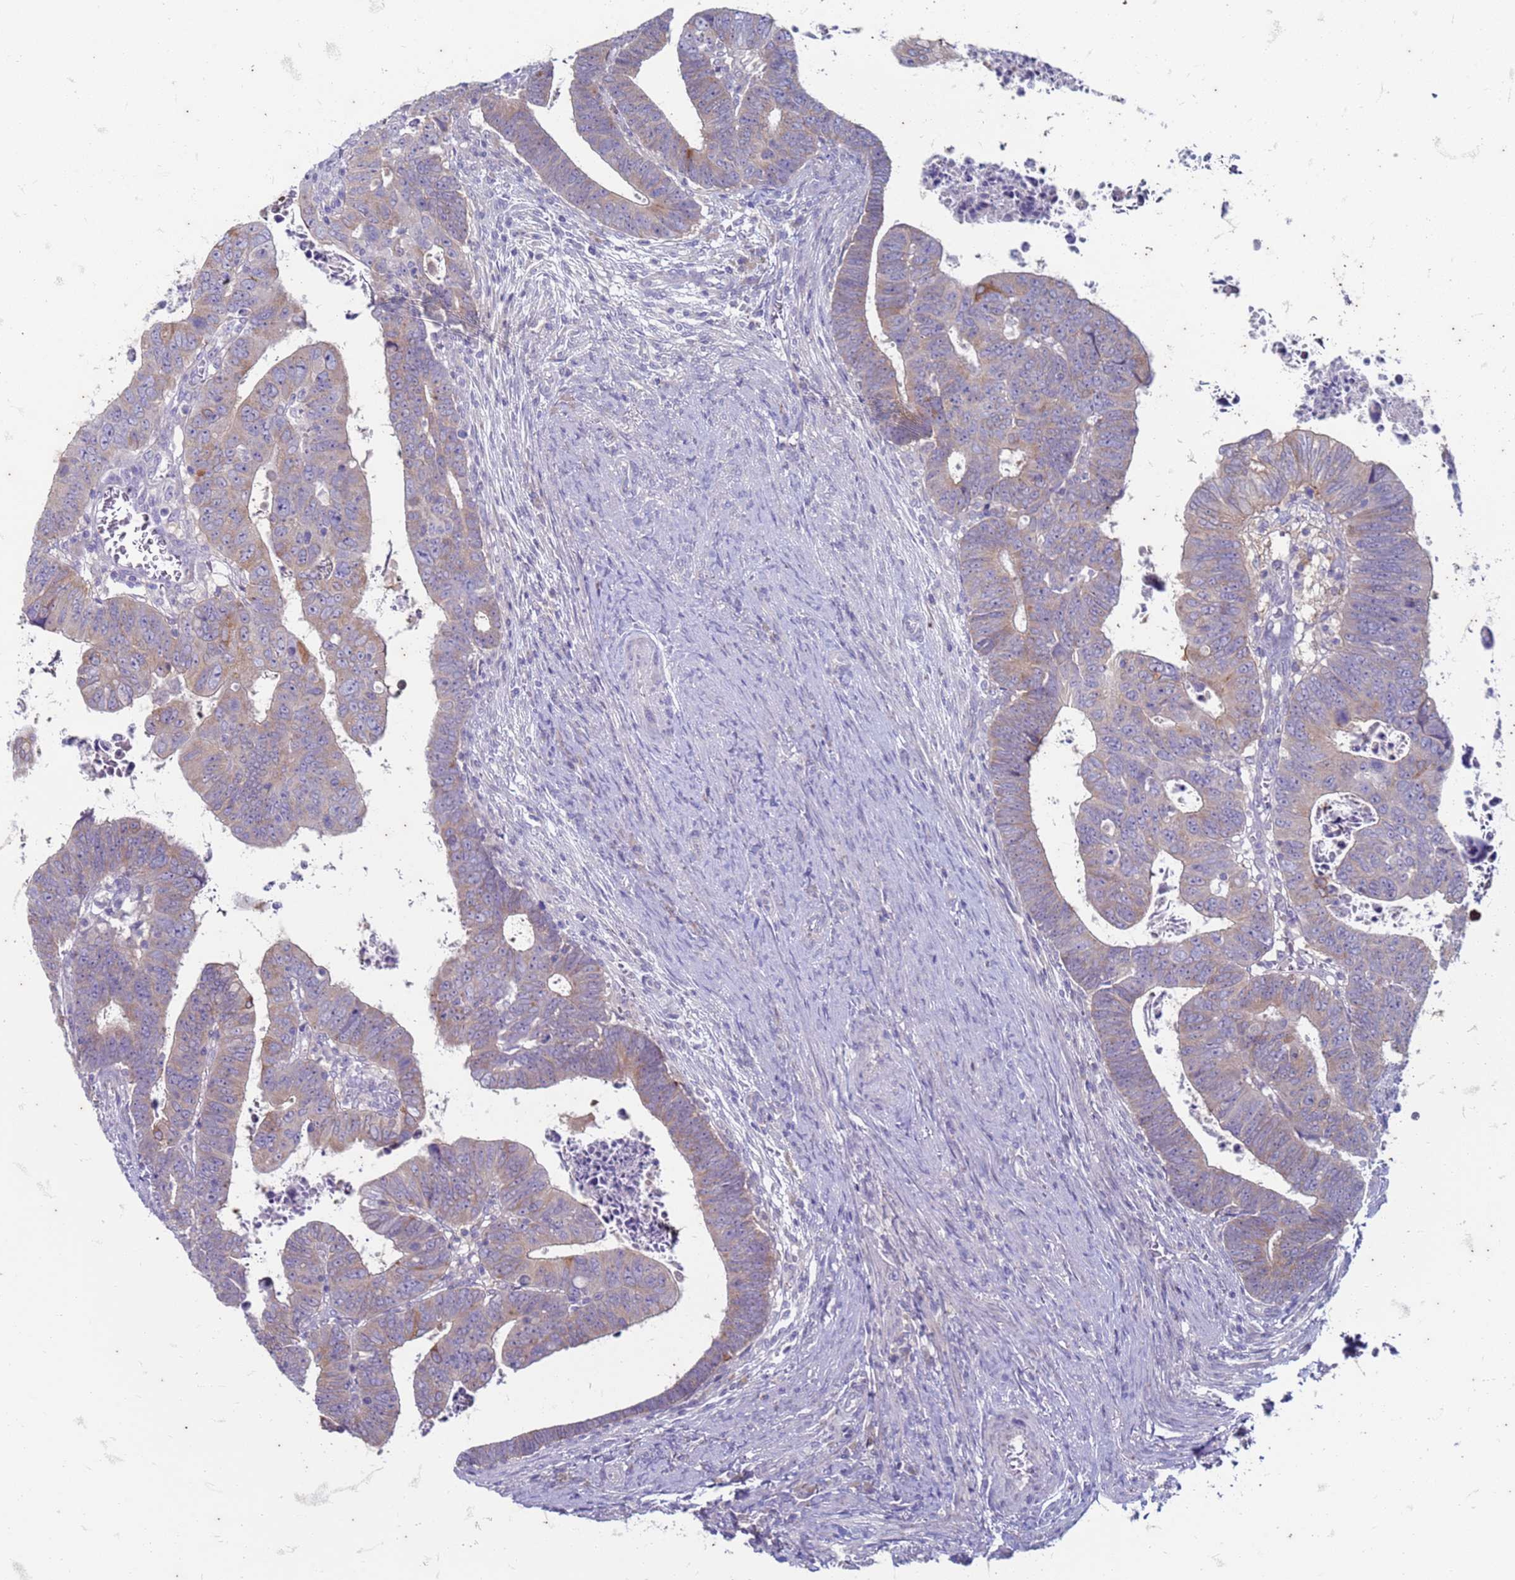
{"staining": {"intensity": "weak", "quantity": "25%-75%", "location": "cytoplasmic/membranous"}, "tissue": "colorectal cancer", "cell_type": "Tumor cells", "image_type": "cancer", "snomed": [{"axis": "morphology", "description": "Normal tissue, NOS"}, {"axis": "morphology", "description": "Adenocarcinoma, NOS"}, {"axis": "topography", "description": "Rectum"}], "caption": "Brown immunohistochemical staining in colorectal cancer (adenocarcinoma) exhibits weak cytoplasmic/membranous staining in about 25%-75% of tumor cells. (Stains: DAB (3,3'-diaminobenzidine) in brown, nuclei in blue, Microscopy: brightfield microscopy at high magnification).", "gene": "SUCO", "patient": {"sex": "female", "age": 65}}